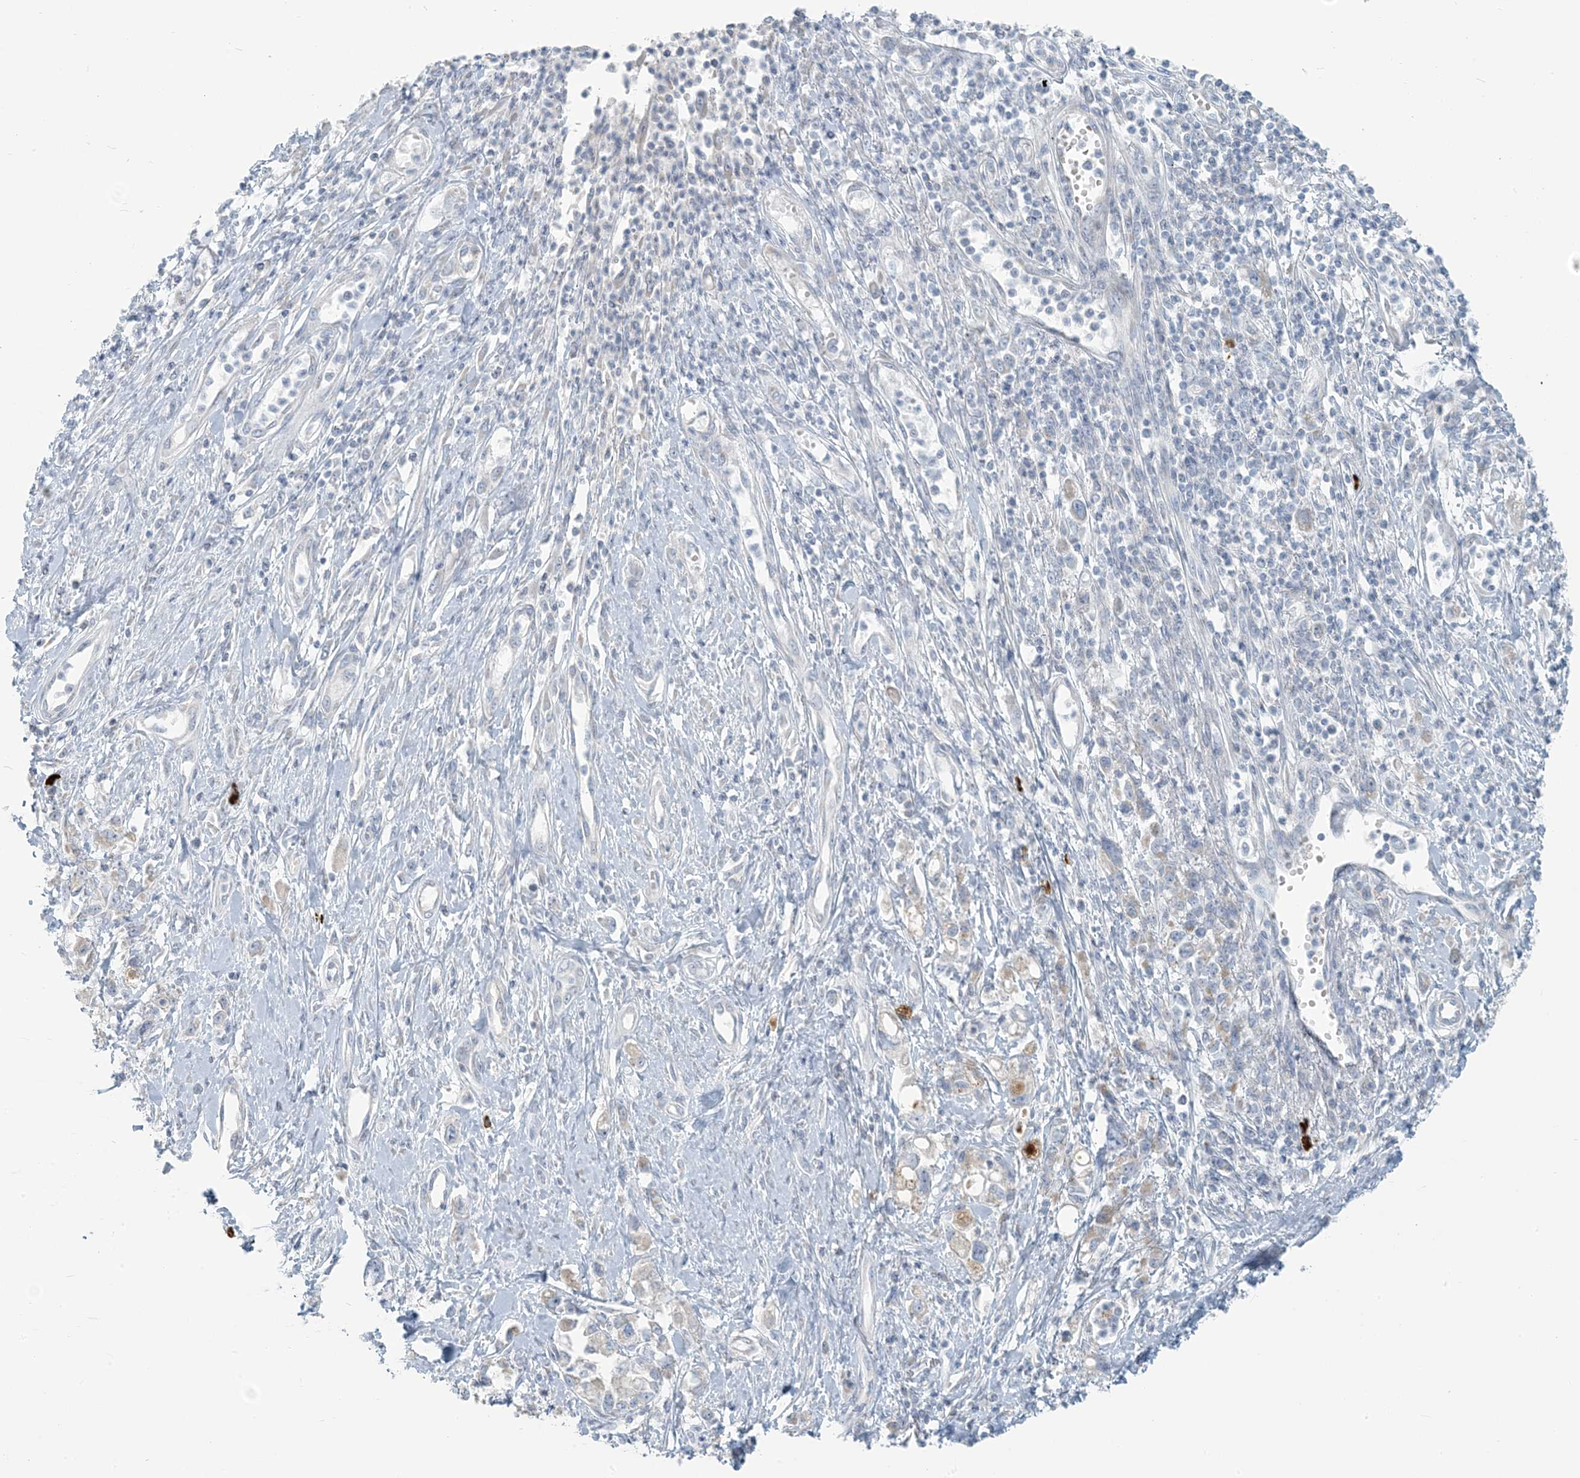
{"staining": {"intensity": "weak", "quantity": "<25%", "location": "cytoplasmic/membranous"}, "tissue": "stomach cancer", "cell_type": "Tumor cells", "image_type": "cancer", "snomed": [{"axis": "morphology", "description": "Adenocarcinoma, NOS"}, {"axis": "topography", "description": "Stomach"}], "caption": "High power microscopy histopathology image of an immunohistochemistry (IHC) image of adenocarcinoma (stomach), revealing no significant positivity in tumor cells. (DAB immunohistochemistry, high magnification).", "gene": "SCML1", "patient": {"sex": "female", "age": 76}}